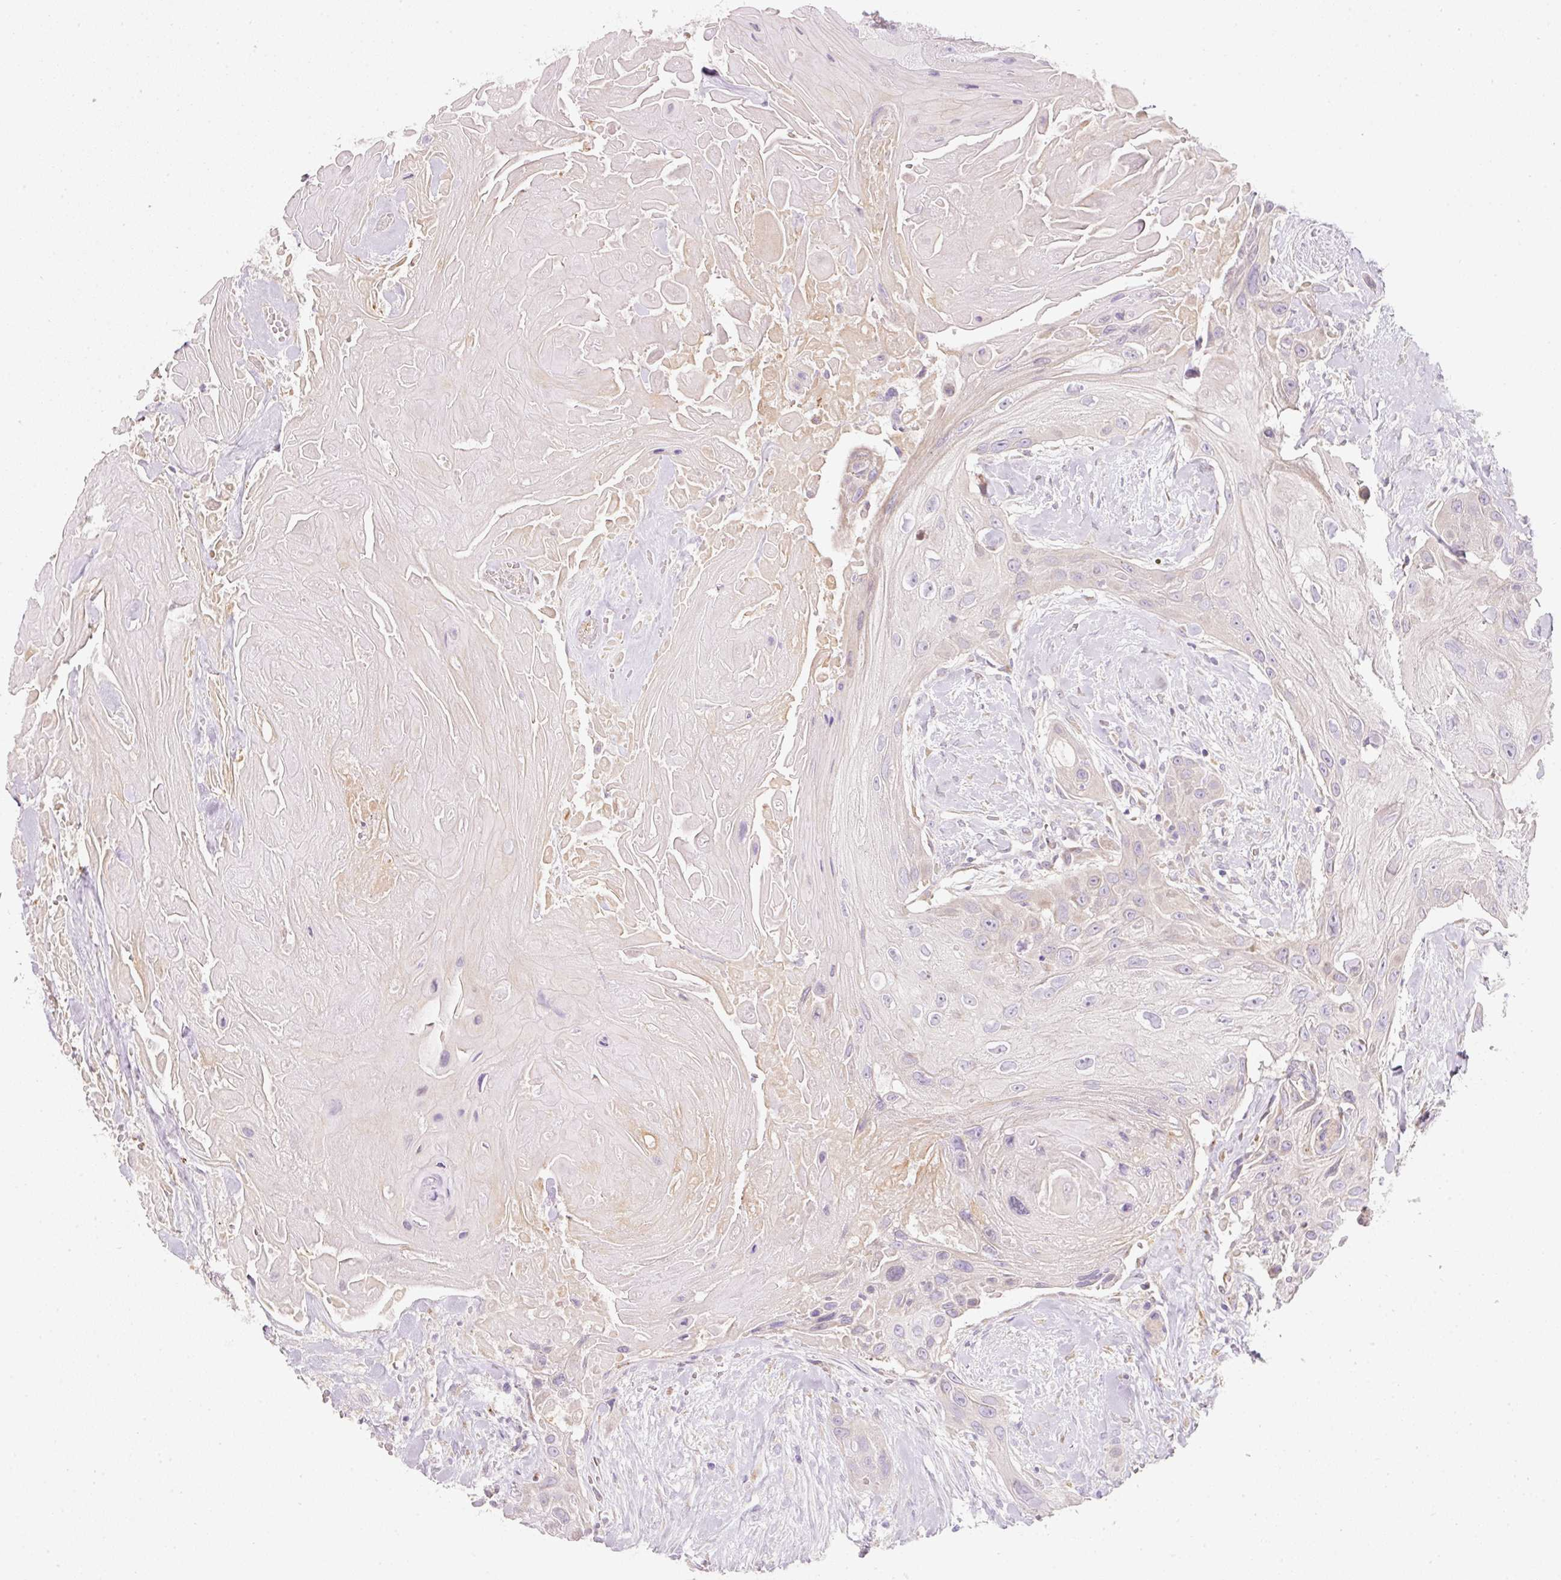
{"staining": {"intensity": "negative", "quantity": "none", "location": "none"}, "tissue": "head and neck cancer", "cell_type": "Tumor cells", "image_type": "cancer", "snomed": [{"axis": "morphology", "description": "Squamous cell carcinoma, NOS"}, {"axis": "topography", "description": "Head-Neck"}], "caption": "Immunohistochemistry (IHC) of human head and neck cancer (squamous cell carcinoma) exhibits no staining in tumor cells.", "gene": "NBPF11", "patient": {"sex": "male", "age": 81}}